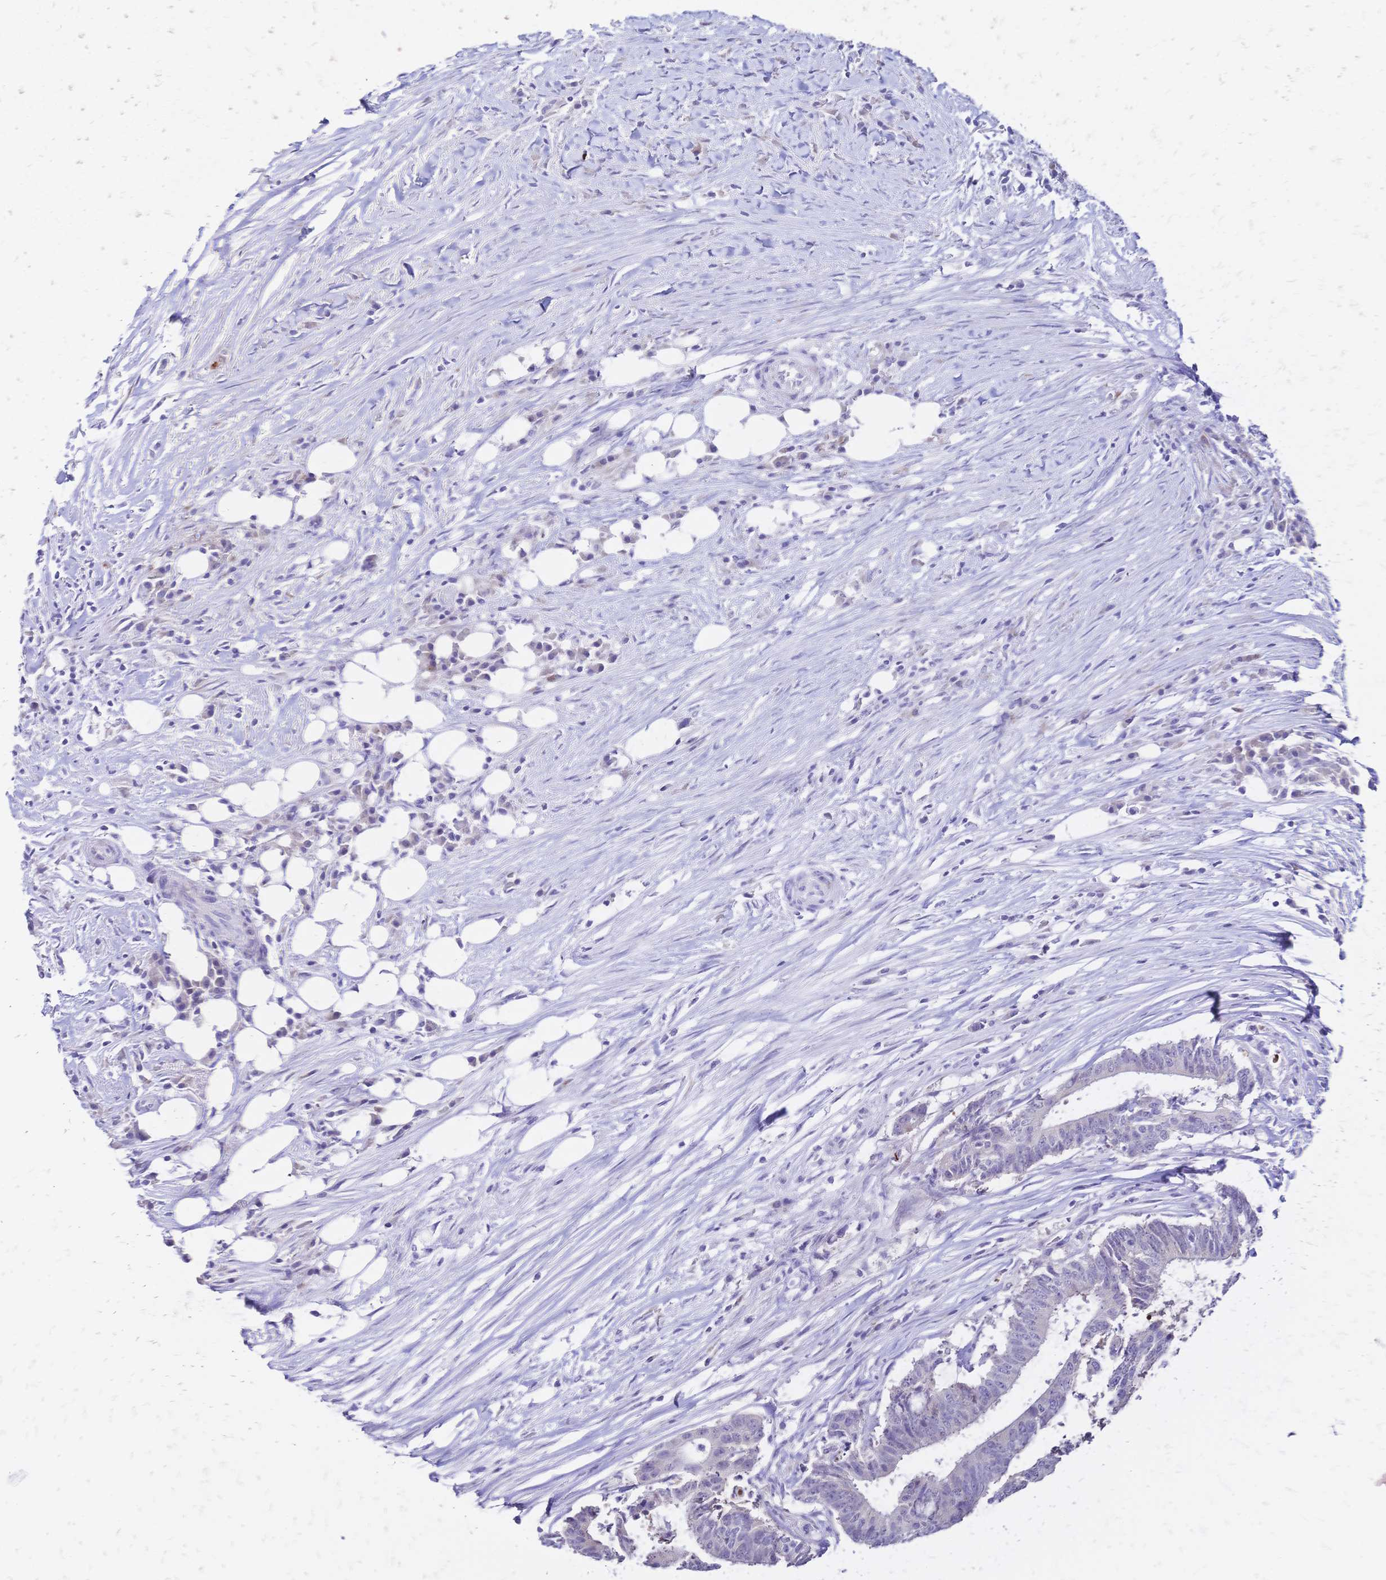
{"staining": {"intensity": "negative", "quantity": "none", "location": "none"}, "tissue": "colorectal cancer", "cell_type": "Tumor cells", "image_type": "cancer", "snomed": [{"axis": "morphology", "description": "Adenocarcinoma, NOS"}, {"axis": "topography", "description": "Colon"}], "caption": "Colorectal cancer (adenocarcinoma) was stained to show a protein in brown. There is no significant positivity in tumor cells.", "gene": "GRB7", "patient": {"sex": "female", "age": 43}}